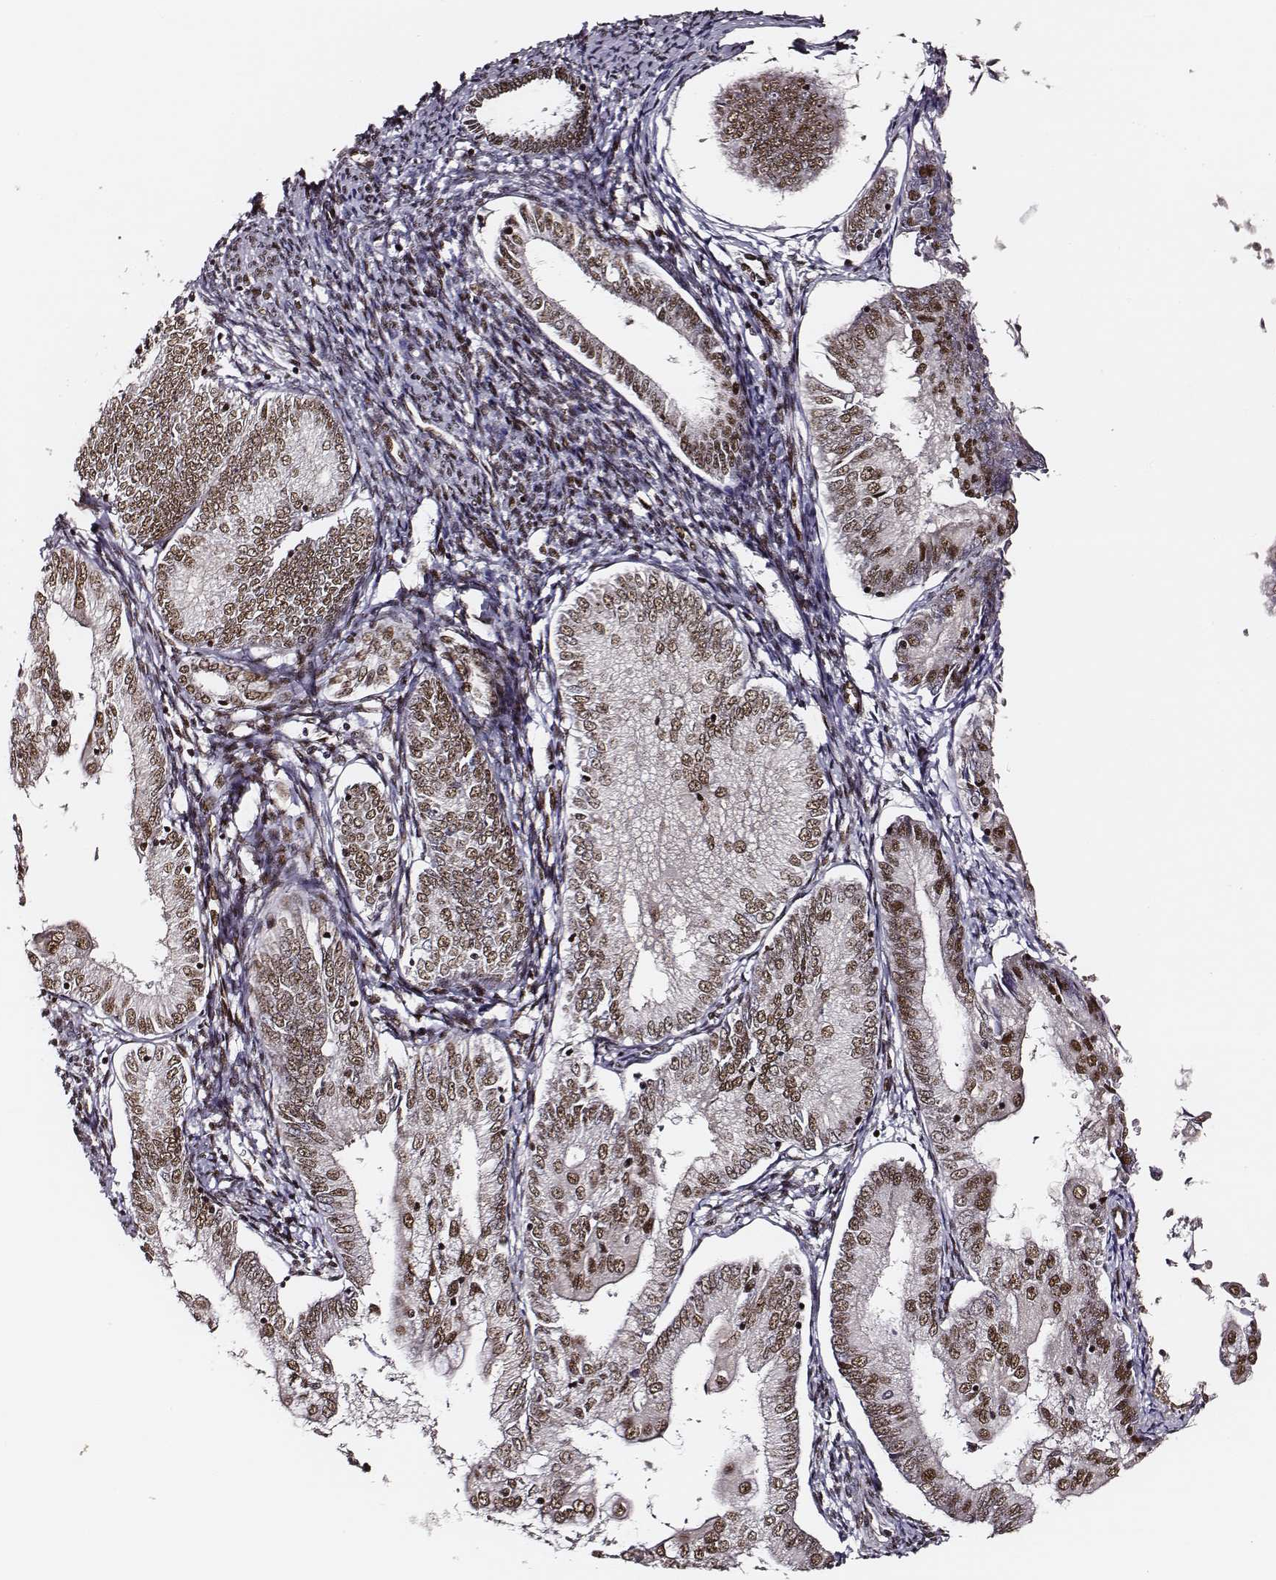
{"staining": {"intensity": "moderate", "quantity": "25%-75%", "location": "nuclear"}, "tissue": "endometrial cancer", "cell_type": "Tumor cells", "image_type": "cancer", "snomed": [{"axis": "morphology", "description": "Adenocarcinoma, NOS"}, {"axis": "topography", "description": "Endometrium"}], "caption": "Endometrial adenocarcinoma tissue exhibits moderate nuclear expression in about 25%-75% of tumor cells, visualized by immunohistochemistry.", "gene": "PPARA", "patient": {"sex": "female", "age": 55}}